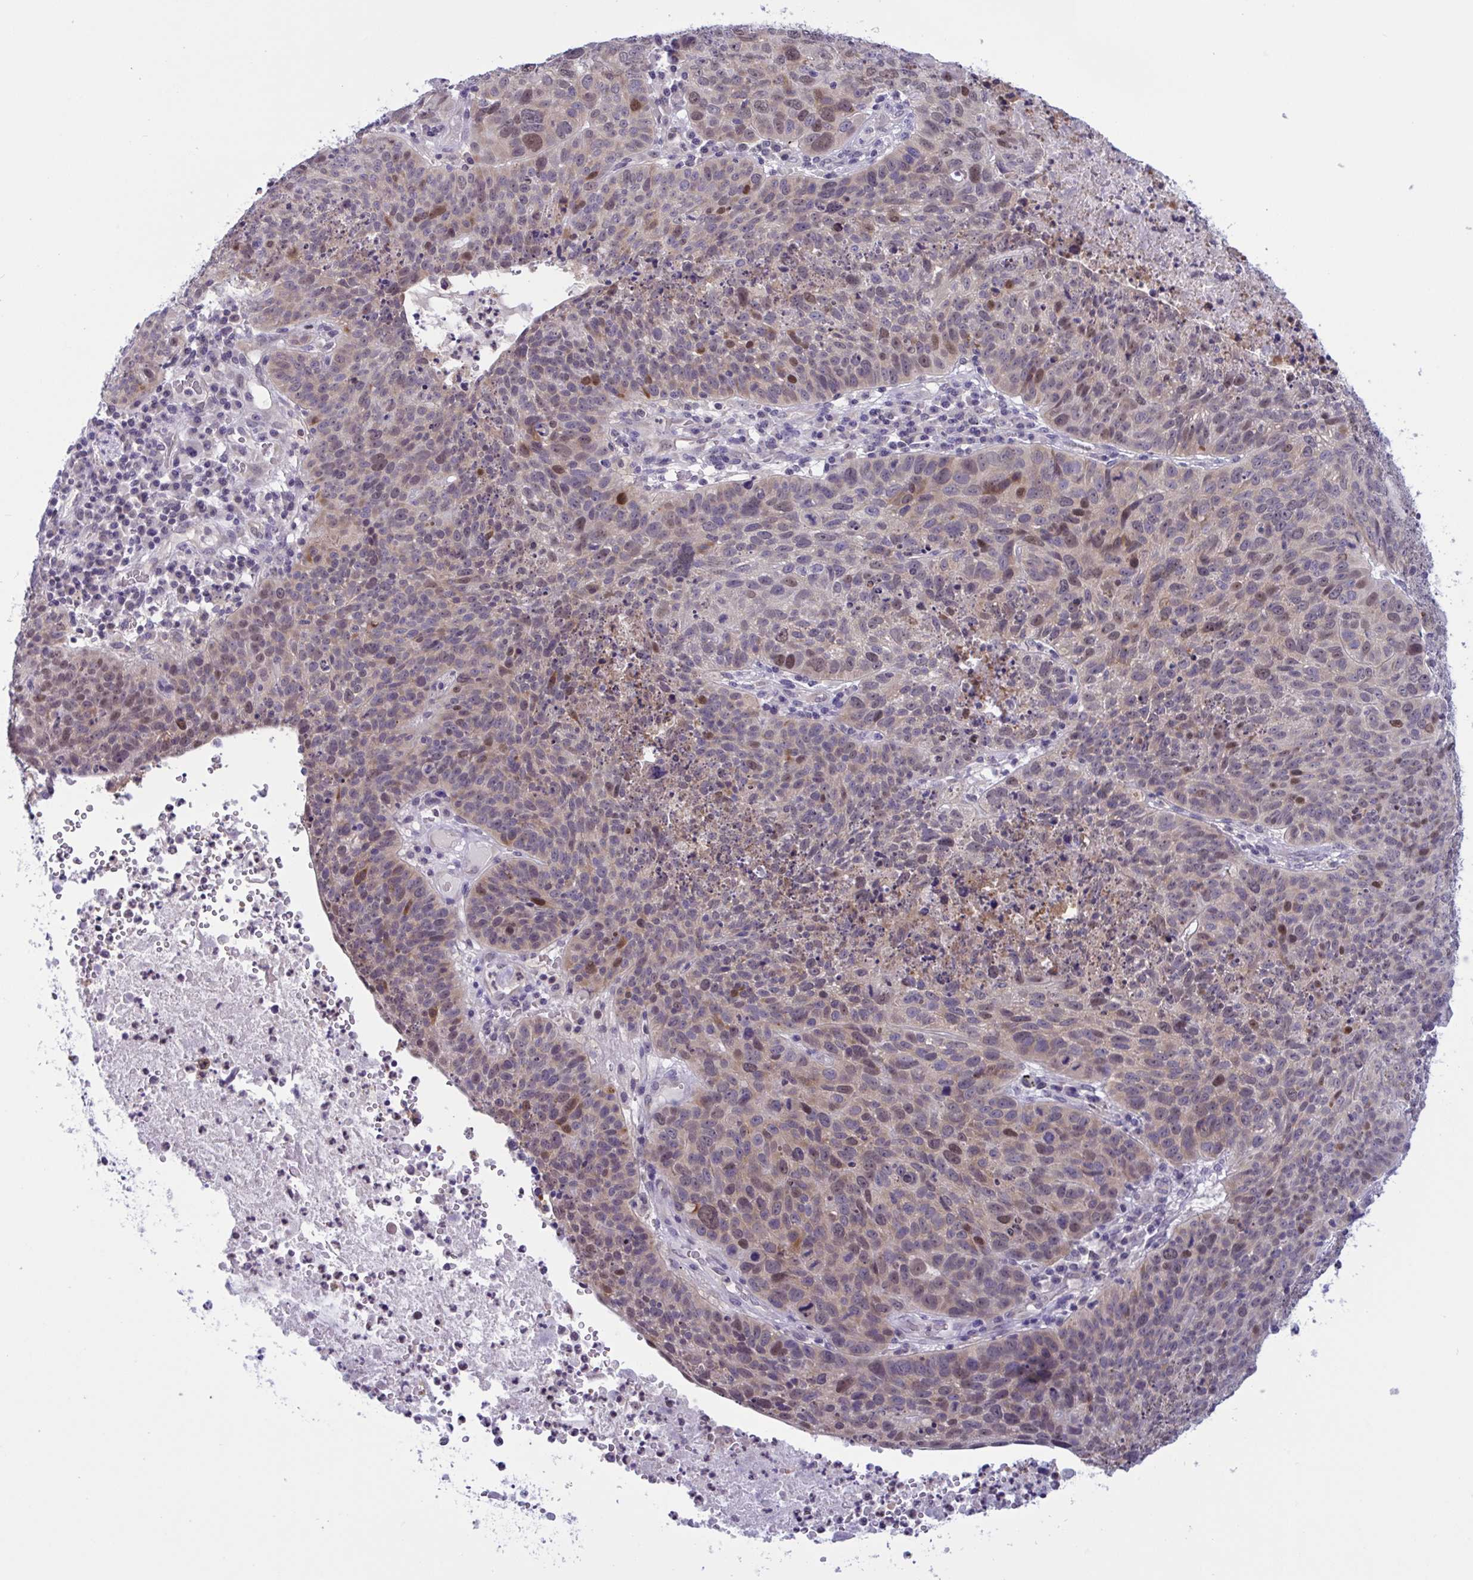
{"staining": {"intensity": "moderate", "quantity": "<25%", "location": "nuclear"}, "tissue": "lung cancer", "cell_type": "Tumor cells", "image_type": "cancer", "snomed": [{"axis": "morphology", "description": "Squamous cell carcinoma, NOS"}, {"axis": "topography", "description": "Lung"}], "caption": "Immunohistochemical staining of lung cancer (squamous cell carcinoma) demonstrates moderate nuclear protein staining in approximately <25% of tumor cells.", "gene": "TSN", "patient": {"sex": "male", "age": 63}}